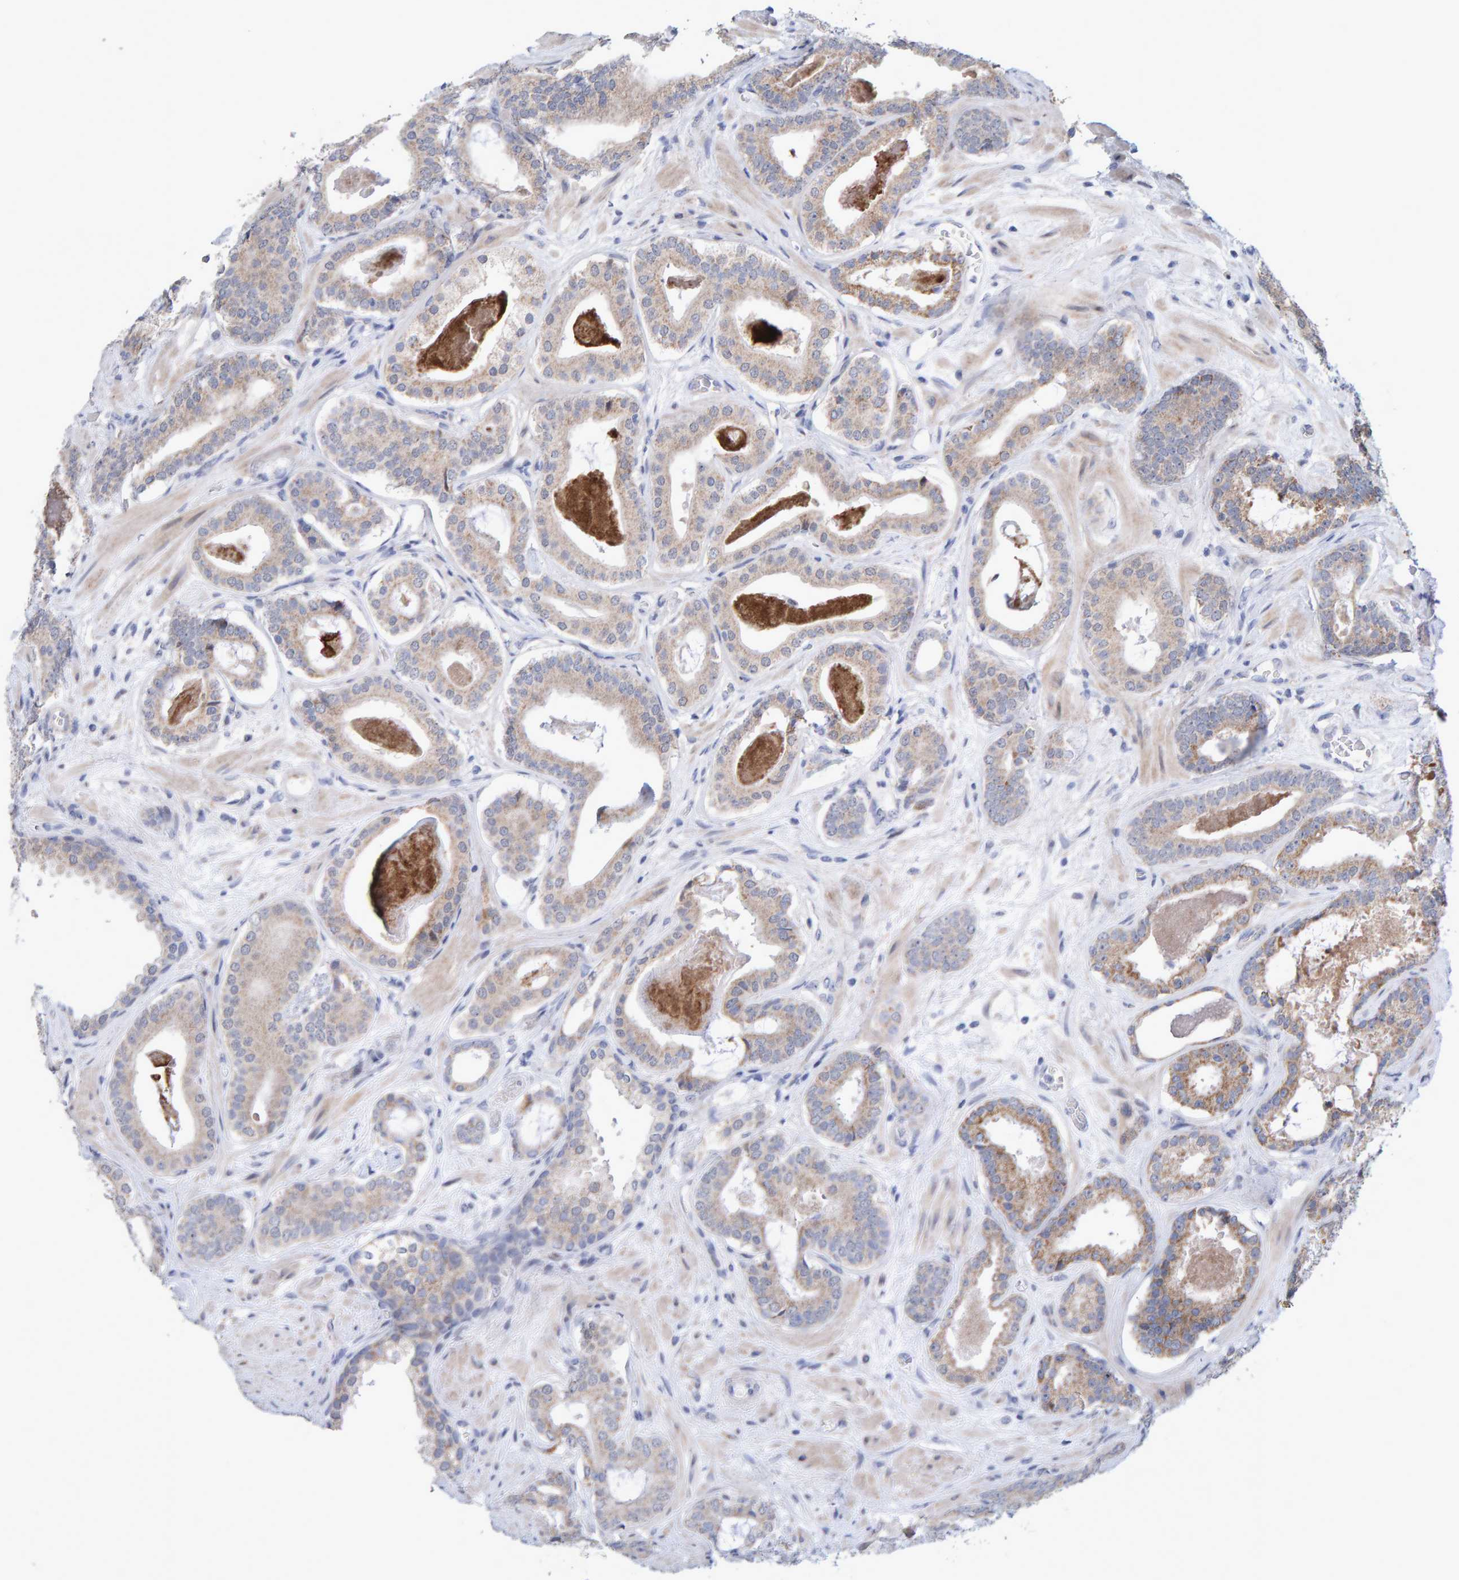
{"staining": {"intensity": "weak", "quantity": ">75%", "location": "cytoplasmic/membranous"}, "tissue": "prostate cancer", "cell_type": "Tumor cells", "image_type": "cancer", "snomed": [{"axis": "morphology", "description": "Adenocarcinoma, High grade"}, {"axis": "topography", "description": "Prostate"}], "caption": "Immunohistochemical staining of human high-grade adenocarcinoma (prostate) displays low levels of weak cytoplasmic/membranous protein positivity in about >75% of tumor cells.", "gene": "USP43", "patient": {"sex": "male", "age": 60}}